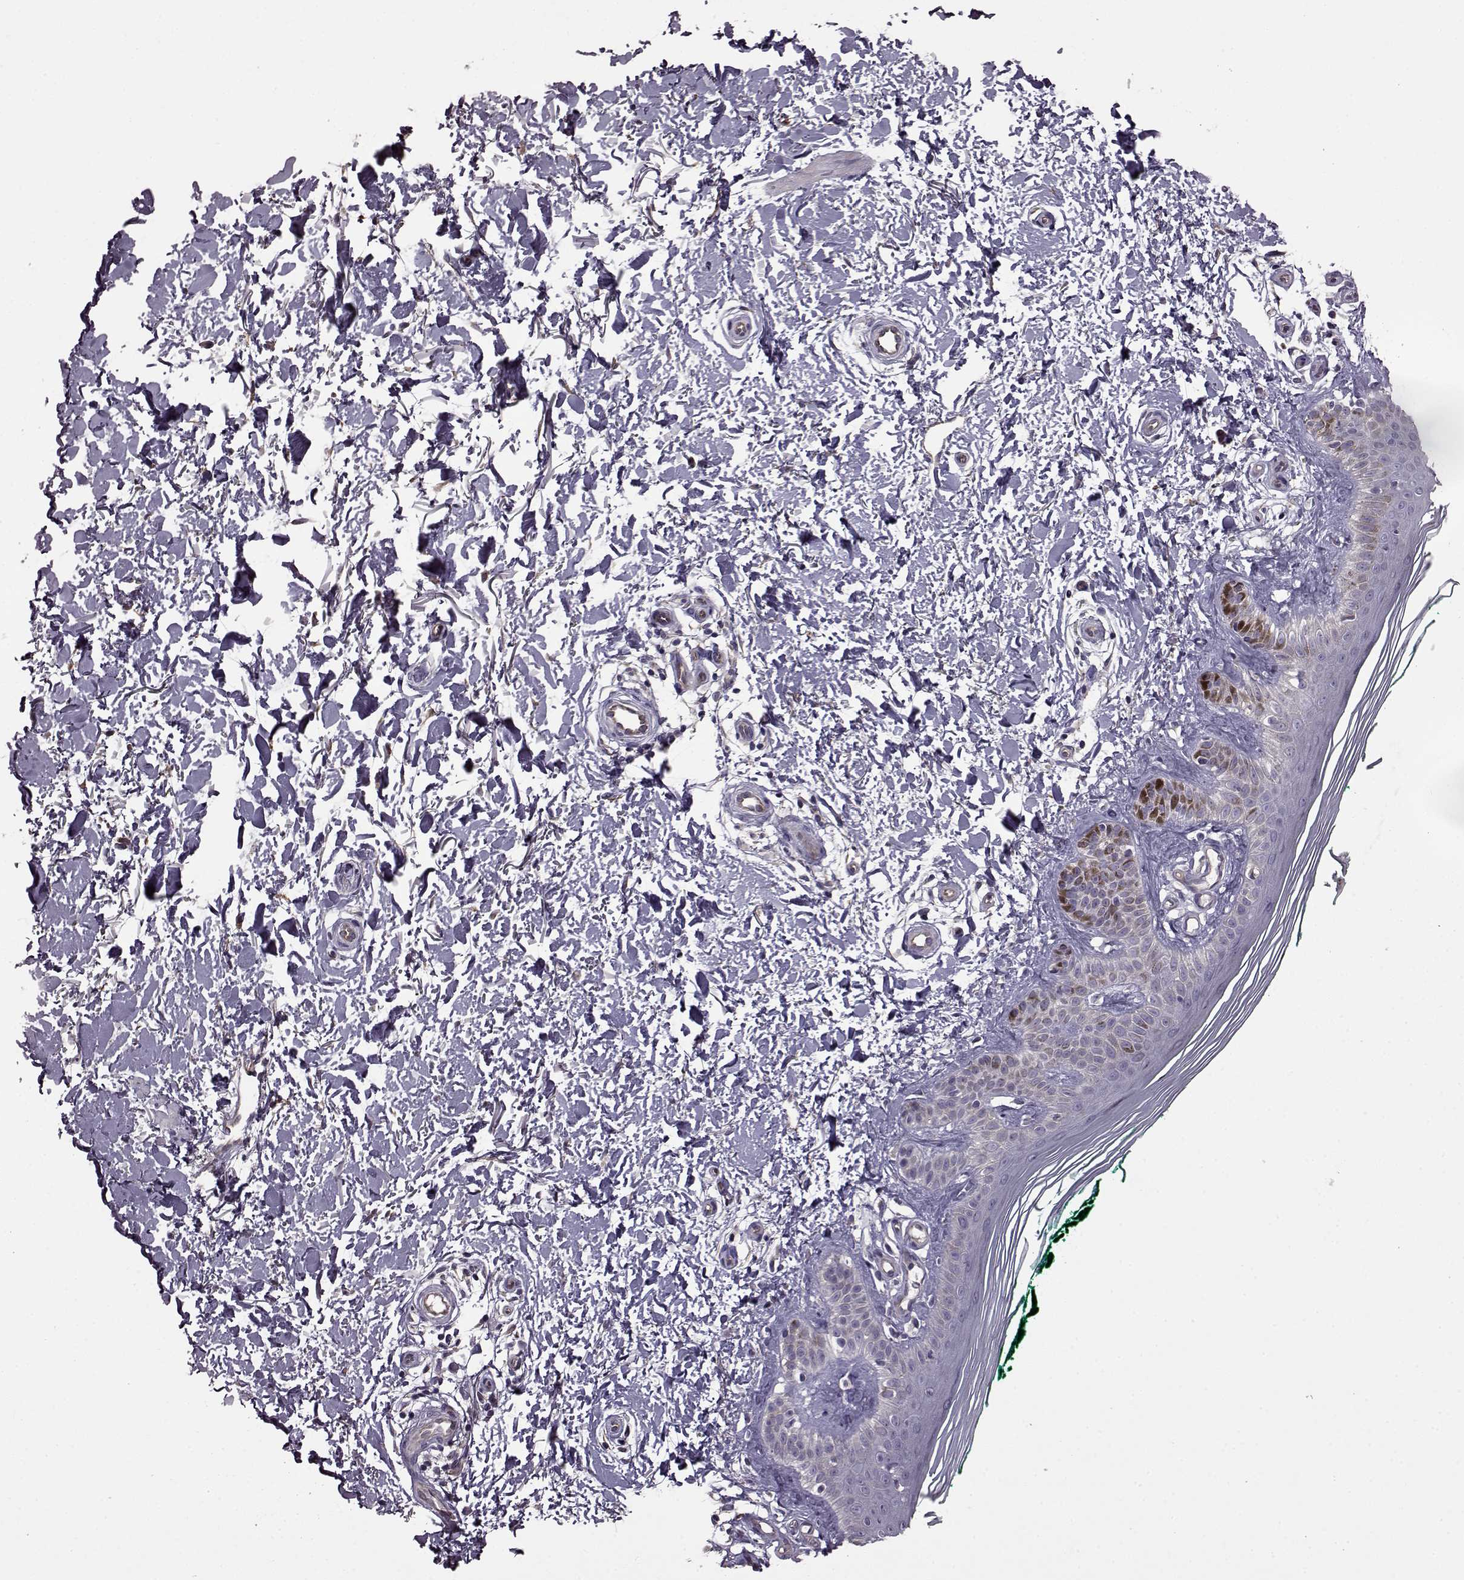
{"staining": {"intensity": "negative", "quantity": "none", "location": "none"}, "tissue": "skin", "cell_type": "Fibroblasts", "image_type": "normal", "snomed": [{"axis": "morphology", "description": "Normal tissue, NOS"}, {"axis": "morphology", "description": "Inflammation, NOS"}, {"axis": "morphology", "description": "Fibrosis, NOS"}, {"axis": "topography", "description": "Skin"}], "caption": "Normal skin was stained to show a protein in brown. There is no significant expression in fibroblasts. Brightfield microscopy of immunohistochemistry (IHC) stained with DAB (brown) and hematoxylin (blue), captured at high magnification.", "gene": "EDDM3B", "patient": {"sex": "male", "age": 71}}